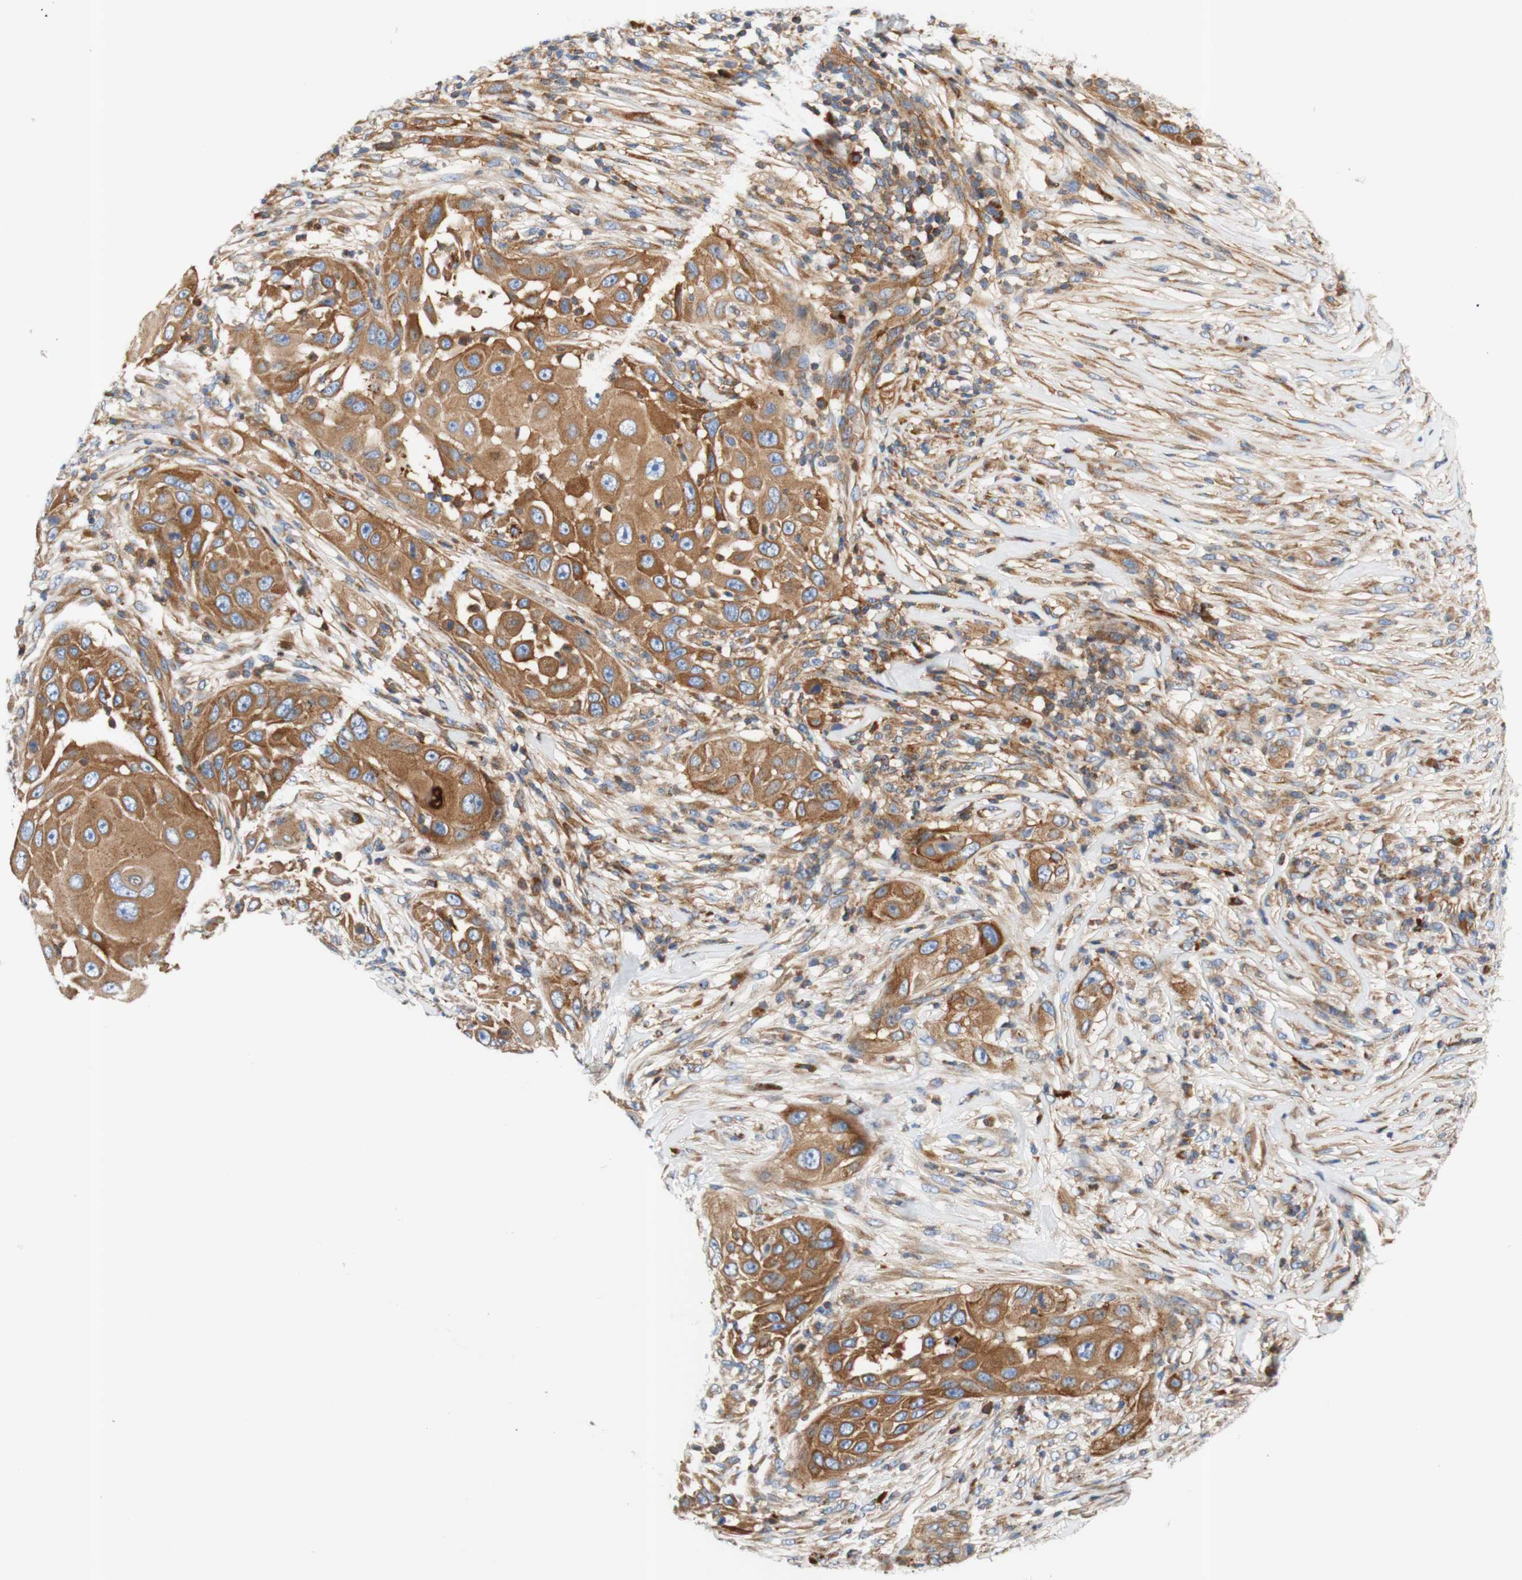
{"staining": {"intensity": "moderate", "quantity": ">75%", "location": "cytoplasmic/membranous"}, "tissue": "skin cancer", "cell_type": "Tumor cells", "image_type": "cancer", "snomed": [{"axis": "morphology", "description": "Squamous cell carcinoma, NOS"}, {"axis": "topography", "description": "Skin"}], "caption": "About >75% of tumor cells in skin squamous cell carcinoma exhibit moderate cytoplasmic/membranous protein positivity as visualized by brown immunohistochemical staining.", "gene": "STOM", "patient": {"sex": "female", "age": 44}}